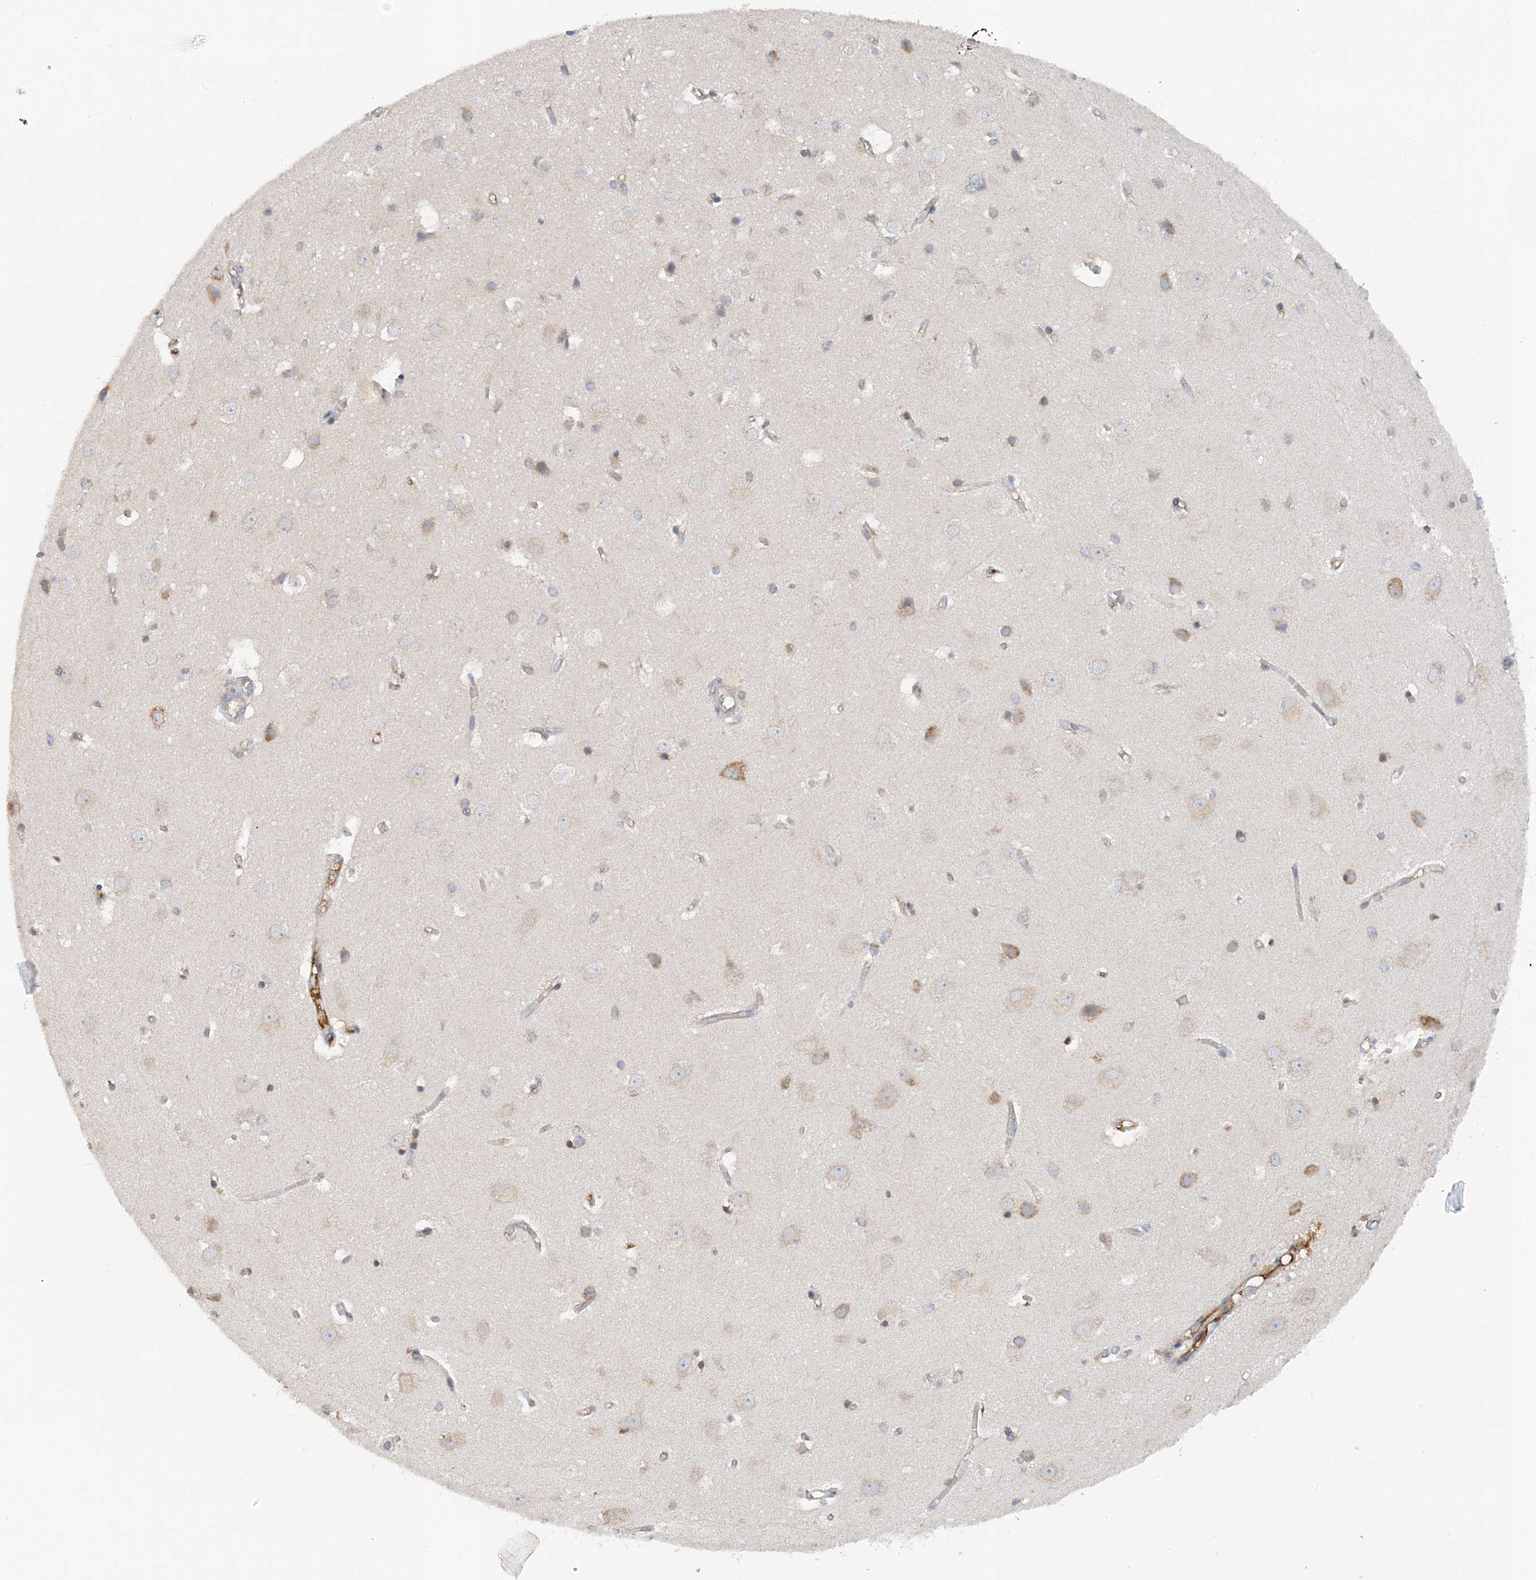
{"staining": {"intensity": "negative", "quantity": "none", "location": "none"}, "tissue": "cerebral cortex", "cell_type": "Endothelial cells", "image_type": "normal", "snomed": [{"axis": "morphology", "description": "Normal tissue, NOS"}, {"axis": "topography", "description": "Cerebral cortex"}], "caption": "A high-resolution photomicrograph shows IHC staining of benign cerebral cortex, which exhibits no significant expression in endothelial cells. (DAB IHC visualized using brightfield microscopy, high magnification).", "gene": "SLC5A11", "patient": {"sex": "male", "age": 54}}